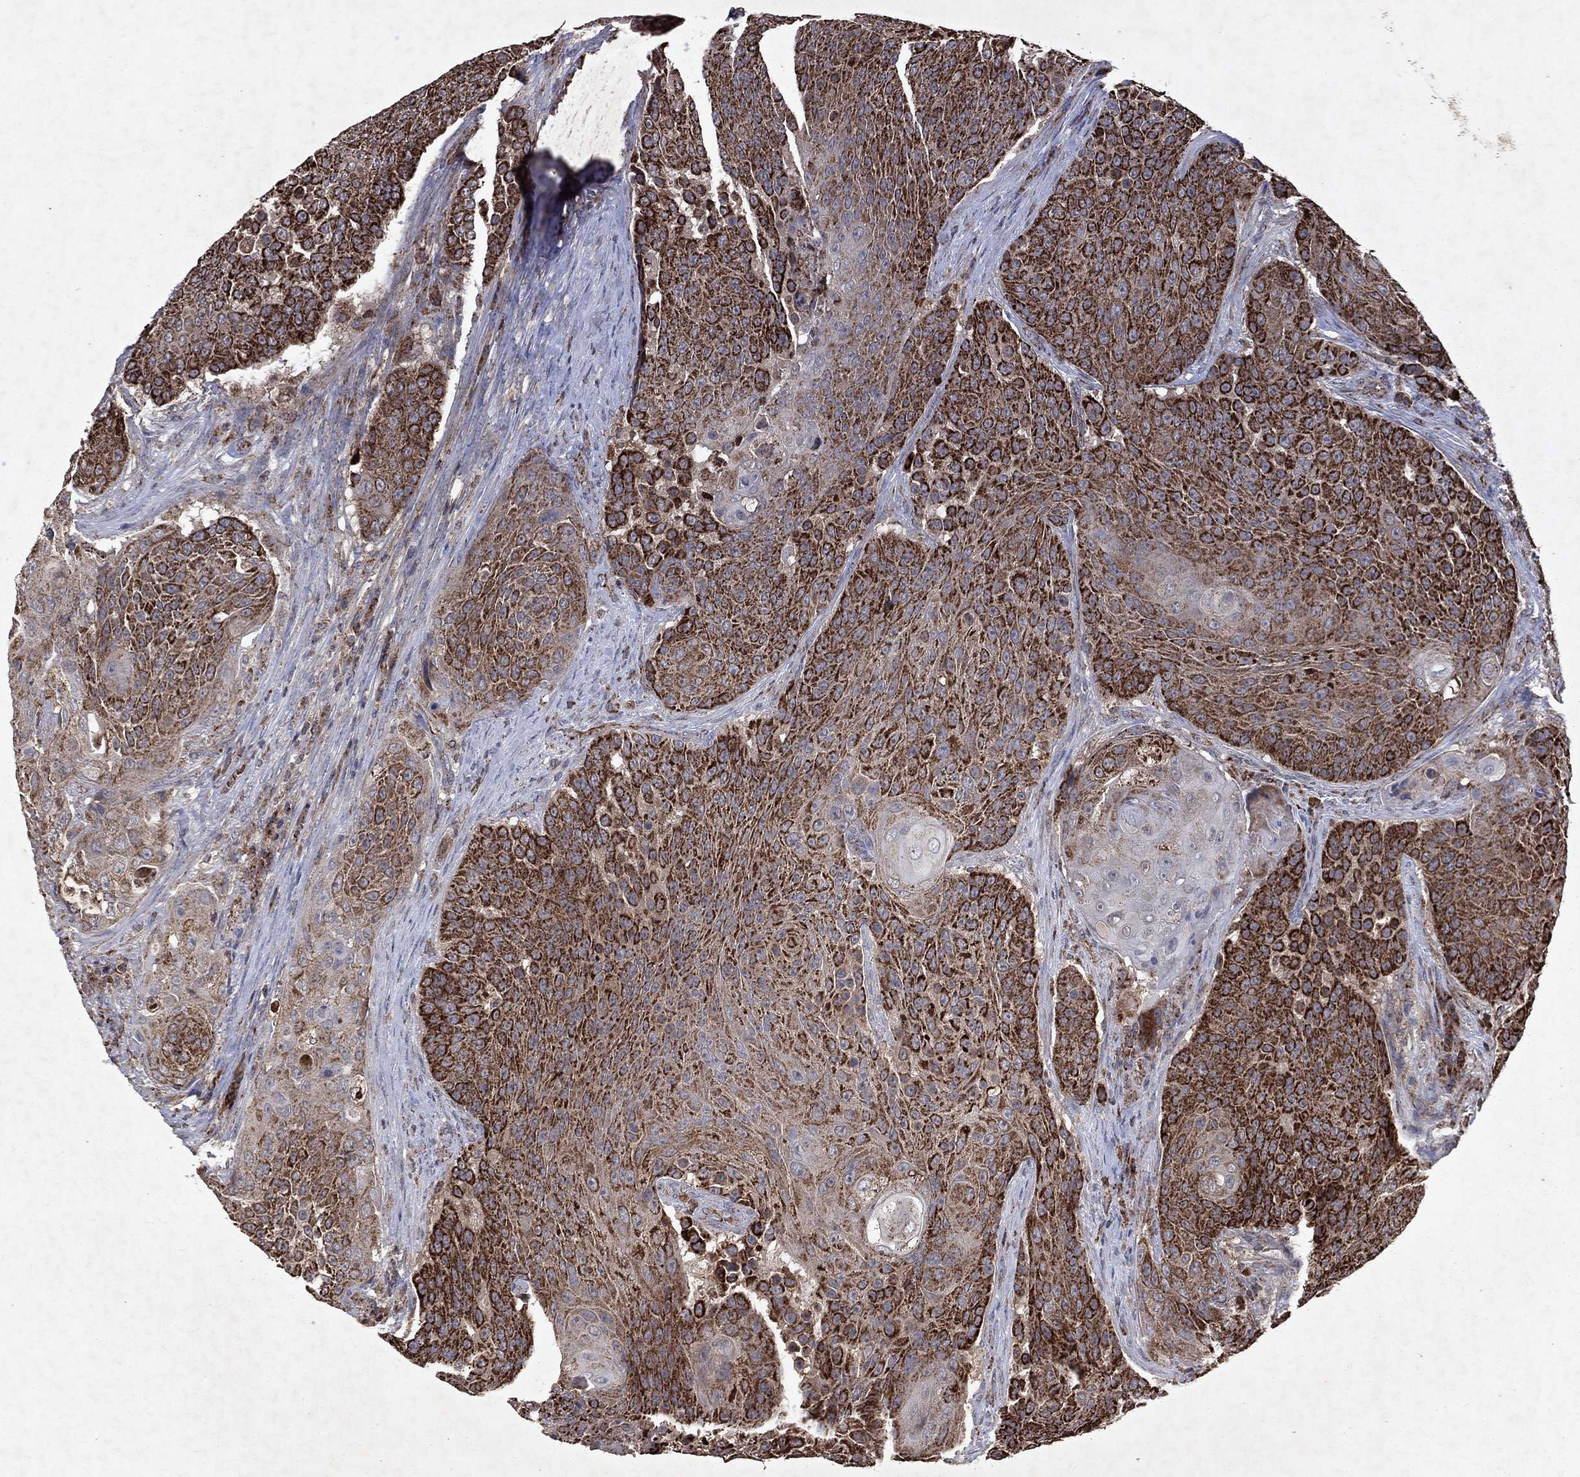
{"staining": {"intensity": "strong", "quantity": ">75%", "location": "cytoplasmic/membranous"}, "tissue": "urothelial cancer", "cell_type": "Tumor cells", "image_type": "cancer", "snomed": [{"axis": "morphology", "description": "Urothelial carcinoma, High grade"}, {"axis": "topography", "description": "Urinary bladder"}], "caption": "Human urothelial cancer stained for a protein (brown) reveals strong cytoplasmic/membranous positive positivity in approximately >75% of tumor cells.", "gene": "PYROXD2", "patient": {"sex": "female", "age": 63}}